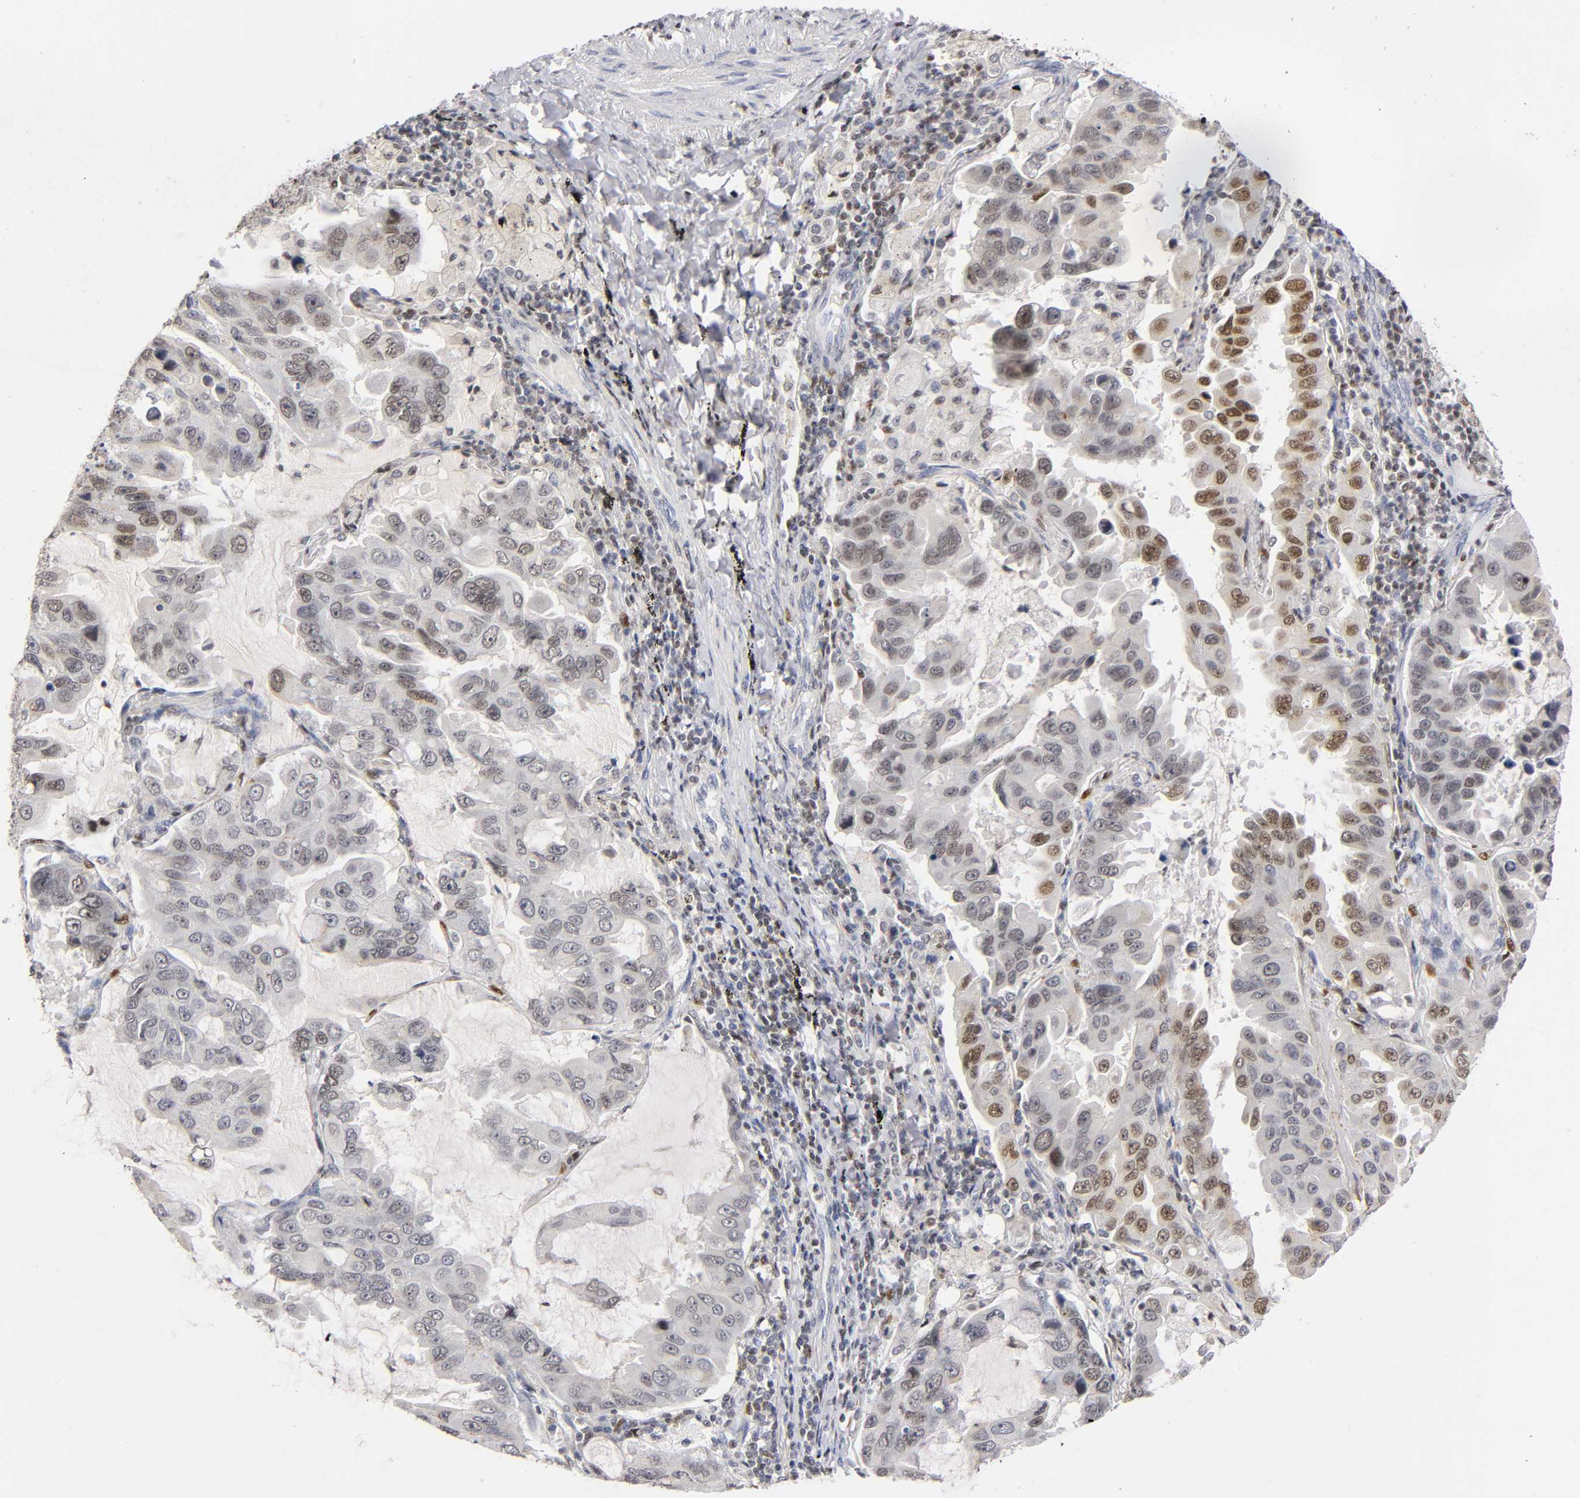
{"staining": {"intensity": "moderate", "quantity": "<25%", "location": "nuclear"}, "tissue": "lung cancer", "cell_type": "Tumor cells", "image_type": "cancer", "snomed": [{"axis": "morphology", "description": "Adenocarcinoma, NOS"}, {"axis": "topography", "description": "Lung"}], "caption": "Human lung cancer (adenocarcinoma) stained with a protein marker shows moderate staining in tumor cells.", "gene": "RUNX1", "patient": {"sex": "male", "age": 64}}